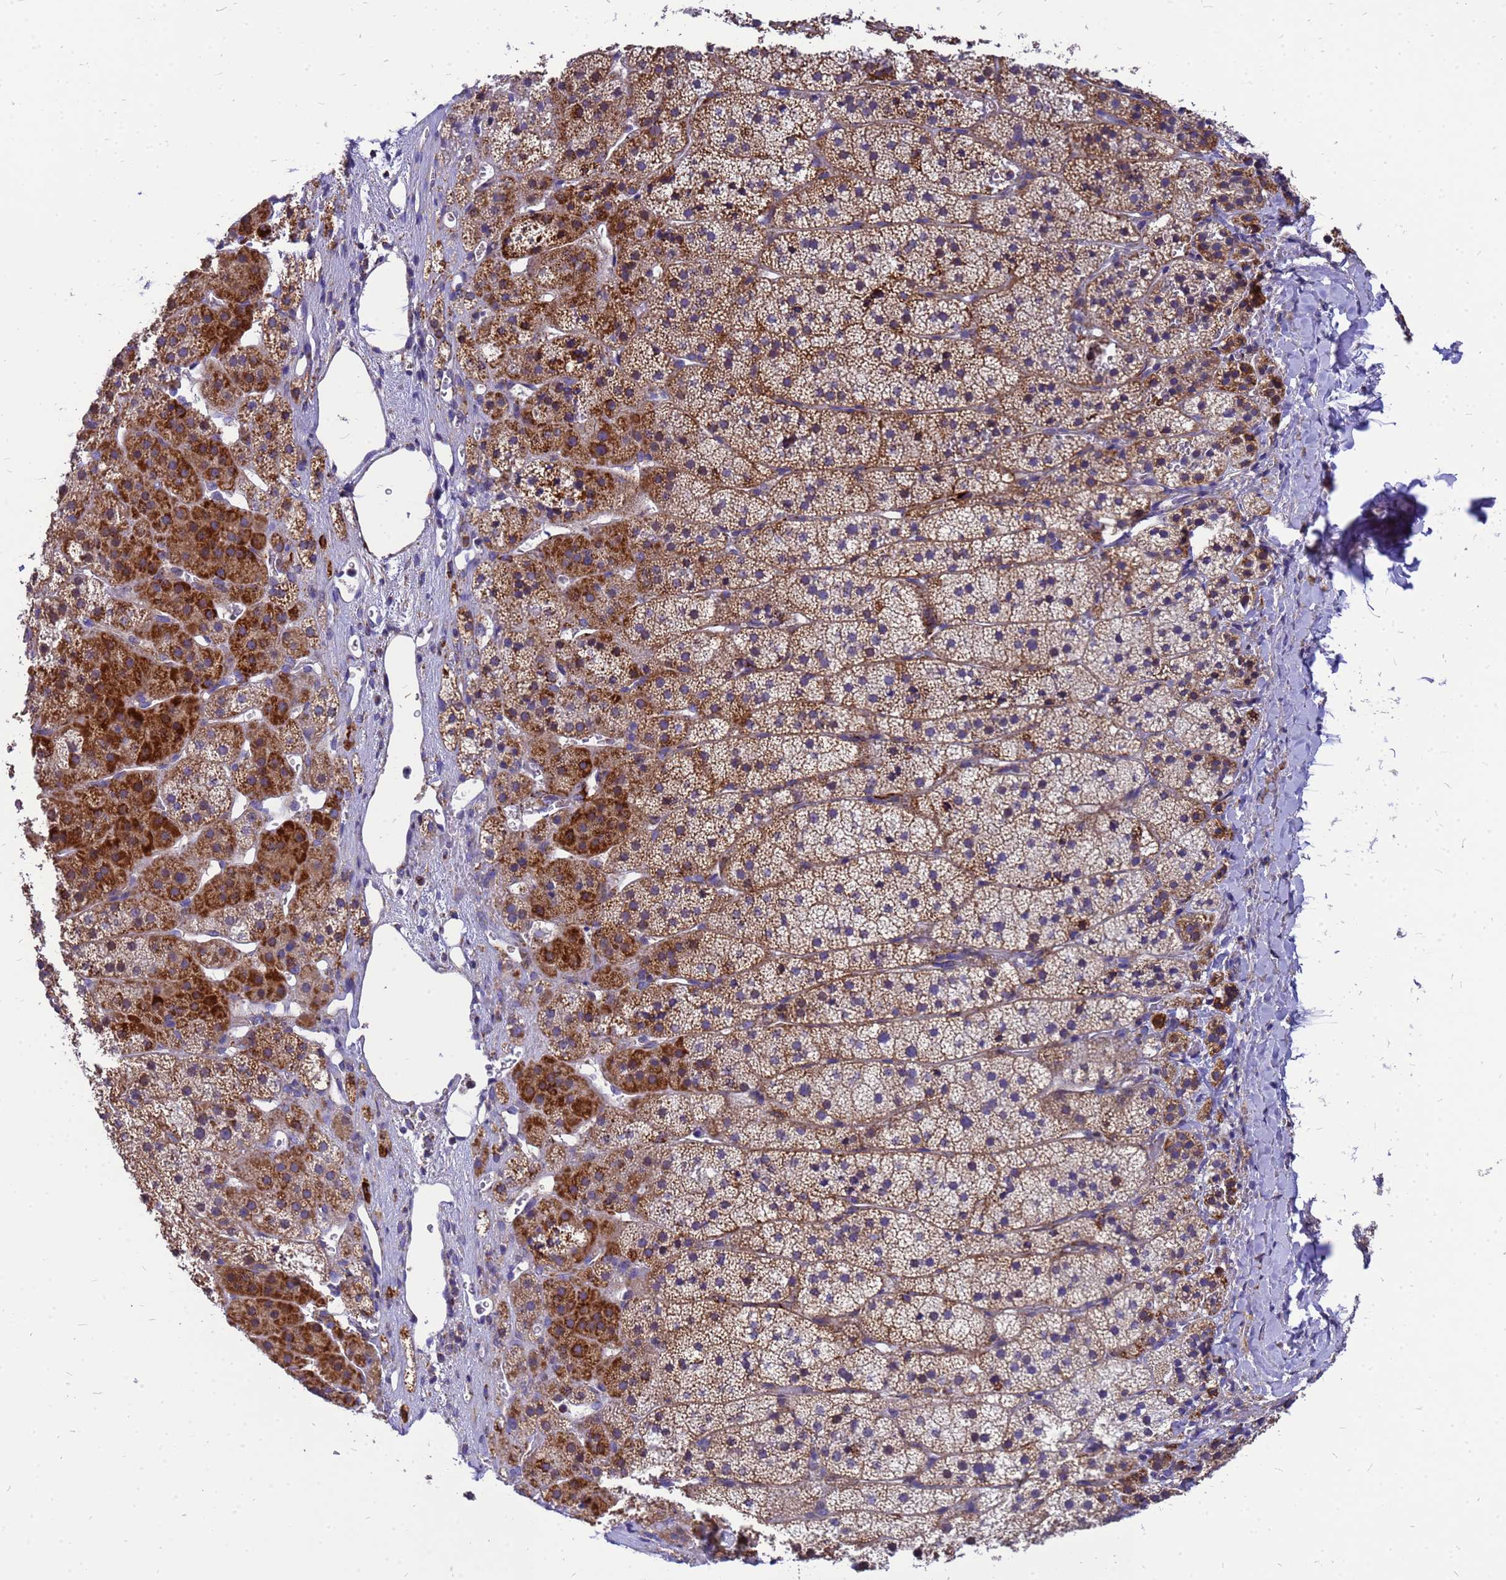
{"staining": {"intensity": "strong", "quantity": "25%-75%", "location": "cytoplasmic/membranous"}, "tissue": "adrenal gland", "cell_type": "Glandular cells", "image_type": "normal", "snomed": [{"axis": "morphology", "description": "Normal tissue, NOS"}, {"axis": "topography", "description": "Adrenal gland"}], "caption": "IHC of normal adrenal gland demonstrates high levels of strong cytoplasmic/membranous positivity in about 25%-75% of glandular cells. (brown staining indicates protein expression, while blue staining denotes nuclei).", "gene": "CMC4", "patient": {"sex": "female", "age": 44}}